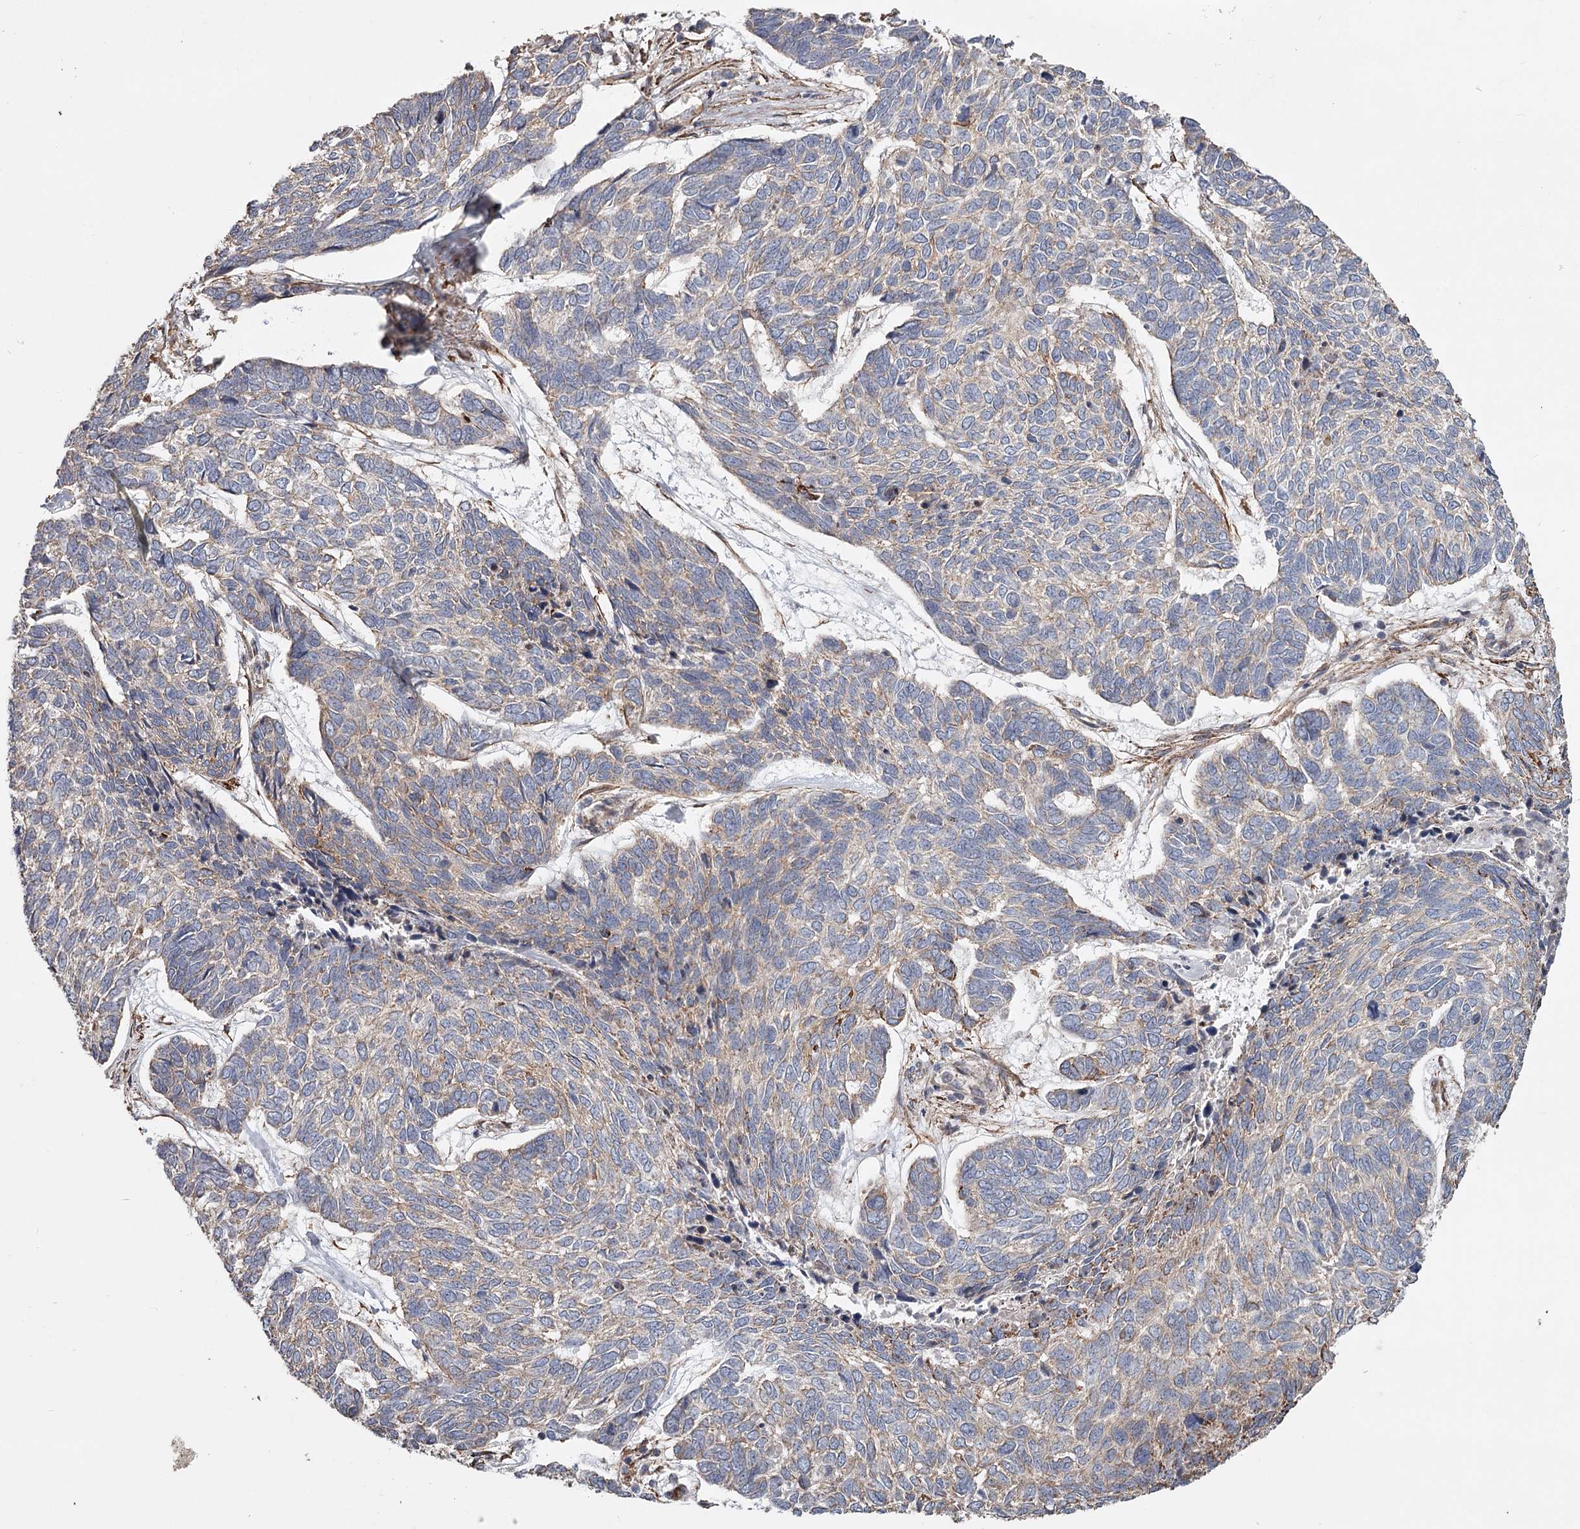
{"staining": {"intensity": "weak", "quantity": "<25%", "location": "cytoplasmic/membranous"}, "tissue": "skin cancer", "cell_type": "Tumor cells", "image_type": "cancer", "snomed": [{"axis": "morphology", "description": "Basal cell carcinoma"}, {"axis": "topography", "description": "Skin"}], "caption": "Immunohistochemistry micrograph of neoplastic tissue: skin cancer (basal cell carcinoma) stained with DAB (3,3'-diaminobenzidine) displays no significant protein expression in tumor cells.", "gene": "DHRS9", "patient": {"sex": "female", "age": 65}}